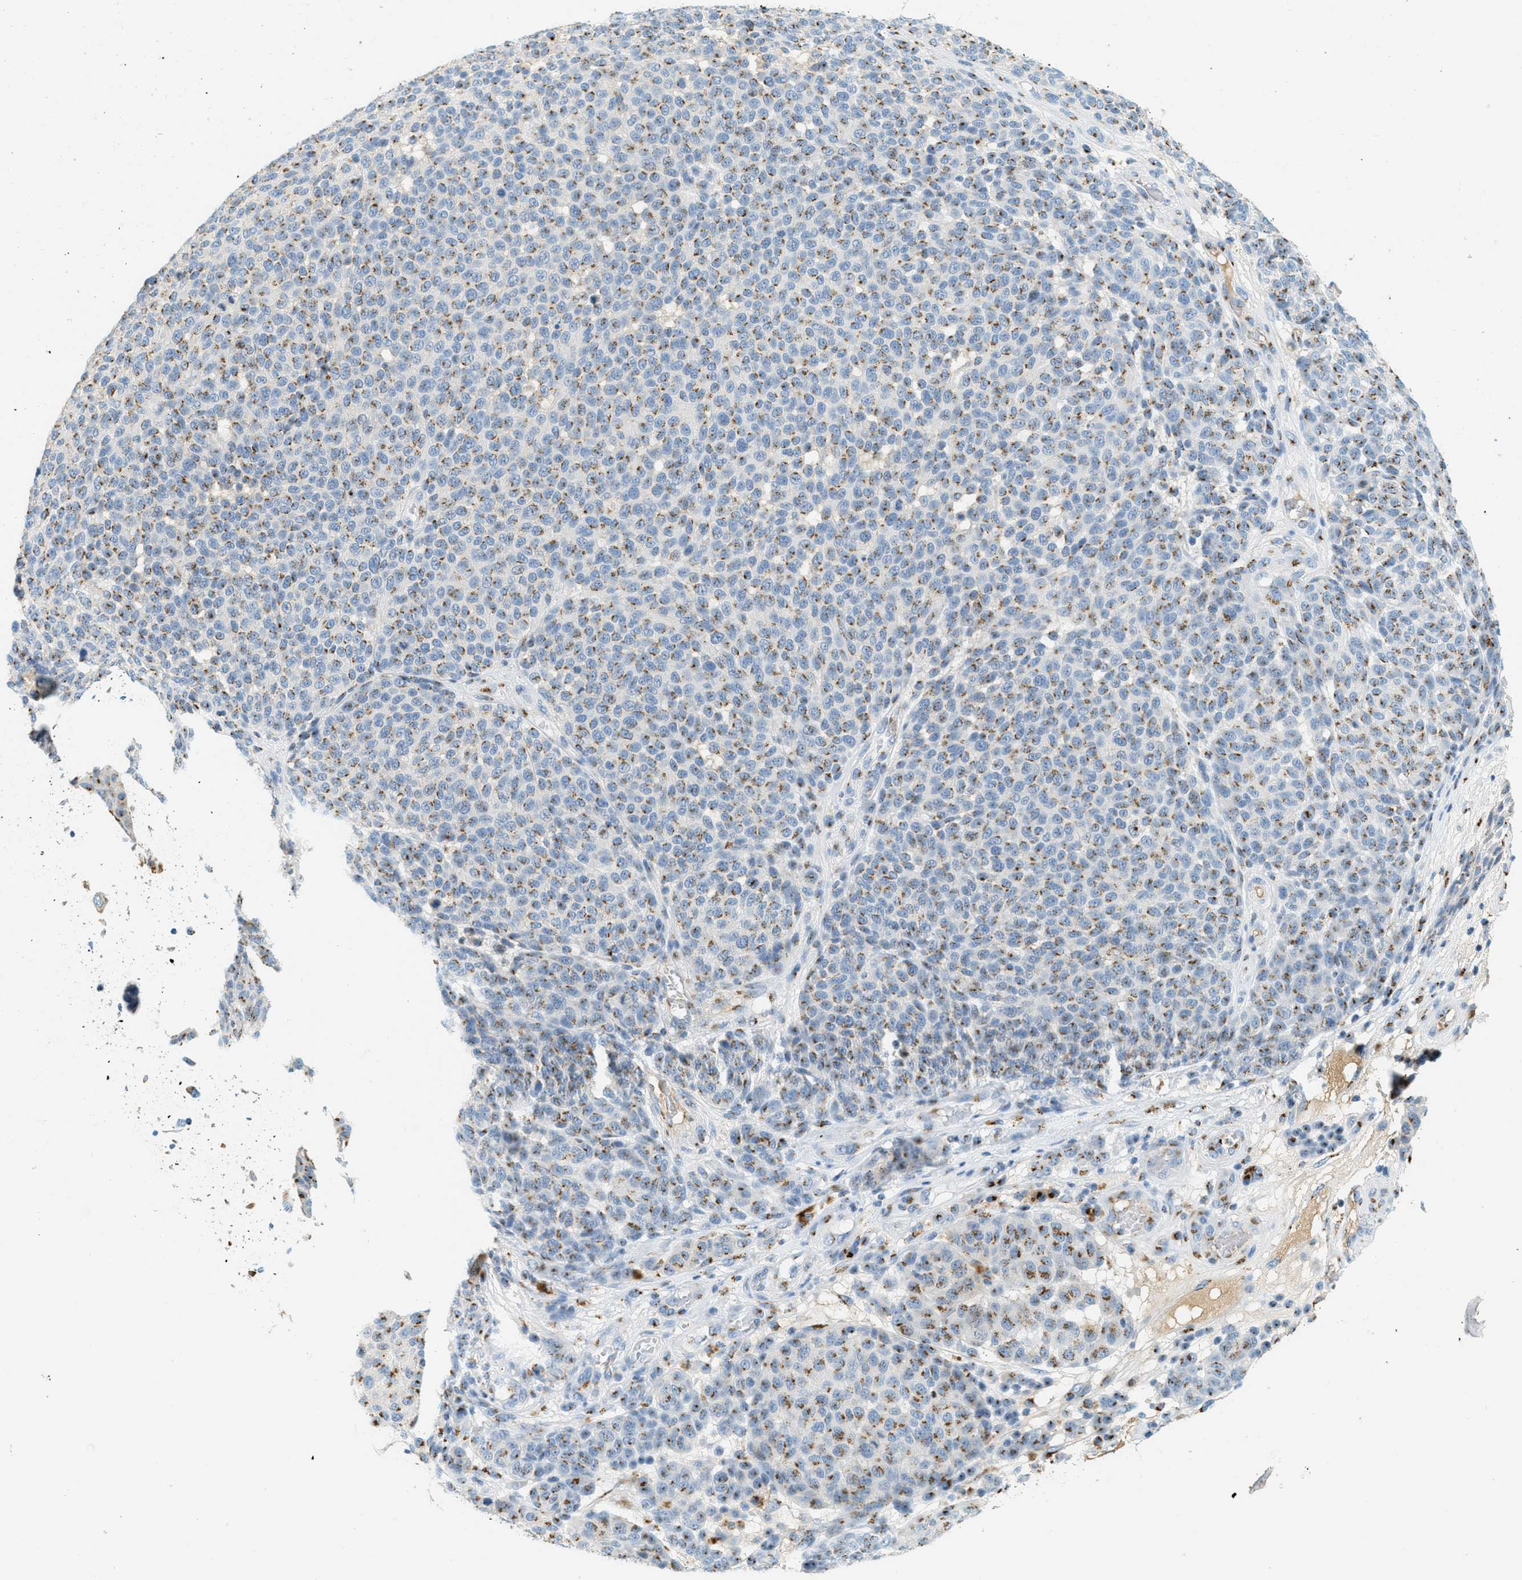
{"staining": {"intensity": "strong", "quantity": "25%-75%", "location": "cytoplasmic/membranous"}, "tissue": "melanoma", "cell_type": "Tumor cells", "image_type": "cancer", "snomed": [{"axis": "morphology", "description": "Malignant melanoma, NOS"}, {"axis": "topography", "description": "Skin"}], "caption": "Malignant melanoma tissue demonstrates strong cytoplasmic/membranous positivity in approximately 25%-75% of tumor cells The protein of interest is shown in brown color, while the nuclei are stained blue.", "gene": "ENTPD4", "patient": {"sex": "male", "age": 59}}